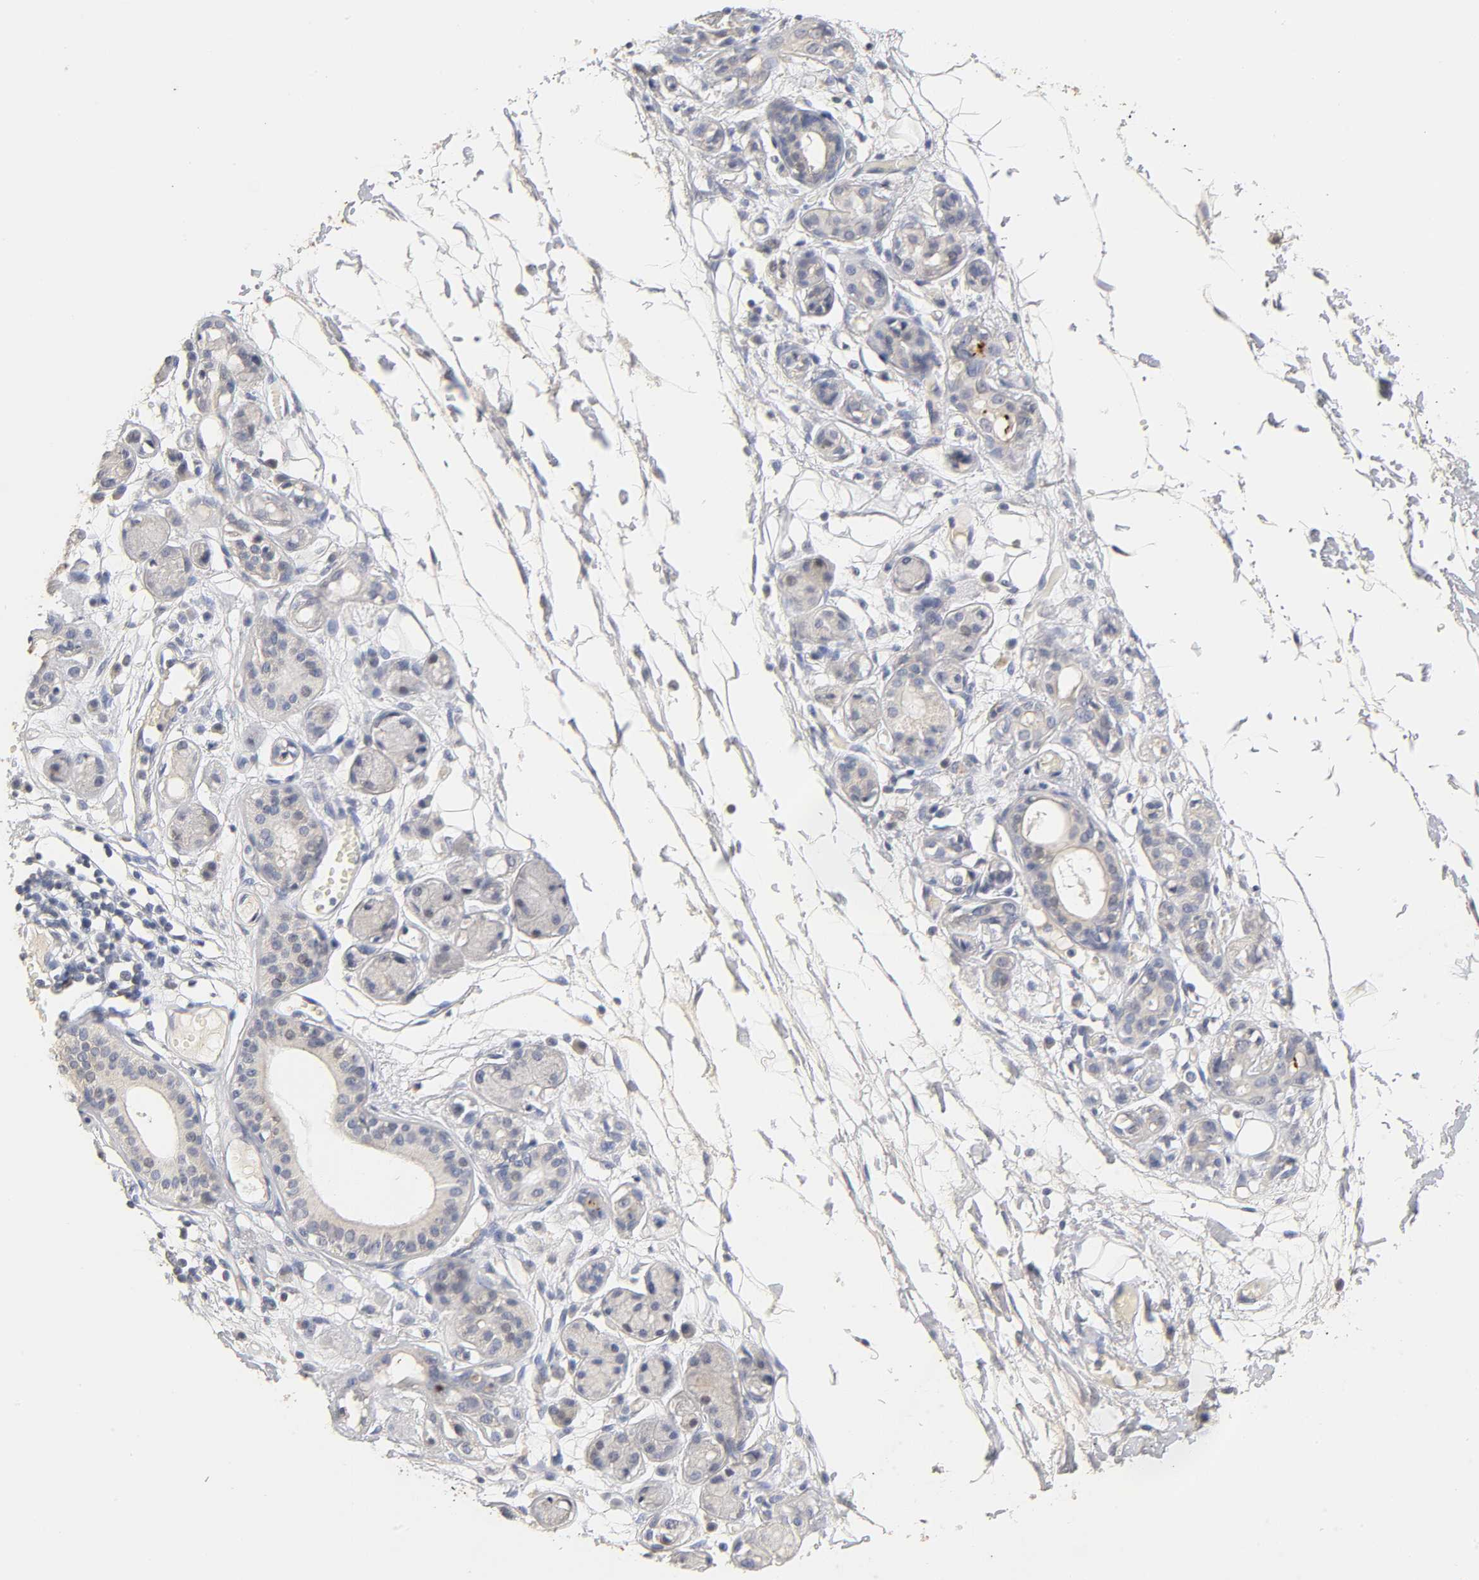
{"staining": {"intensity": "negative", "quantity": "none", "location": "none"}, "tissue": "adipose tissue", "cell_type": "Adipocytes", "image_type": "normal", "snomed": [{"axis": "morphology", "description": "Normal tissue, NOS"}, {"axis": "morphology", "description": "Inflammation, NOS"}, {"axis": "topography", "description": "Vascular tissue"}, {"axis": "topography", "description": "Salivary gland"}], "caption": "Immunohistochemistry (IHC) photomicrograph of normal adipose tissue: human adipose tissue stained with DAB (3,3'-diaminobenzidine) exhibits no significant protein staining in adipocytes.", "gene": "OVOL1", "patient": {"sex": "female", "age": 75}}